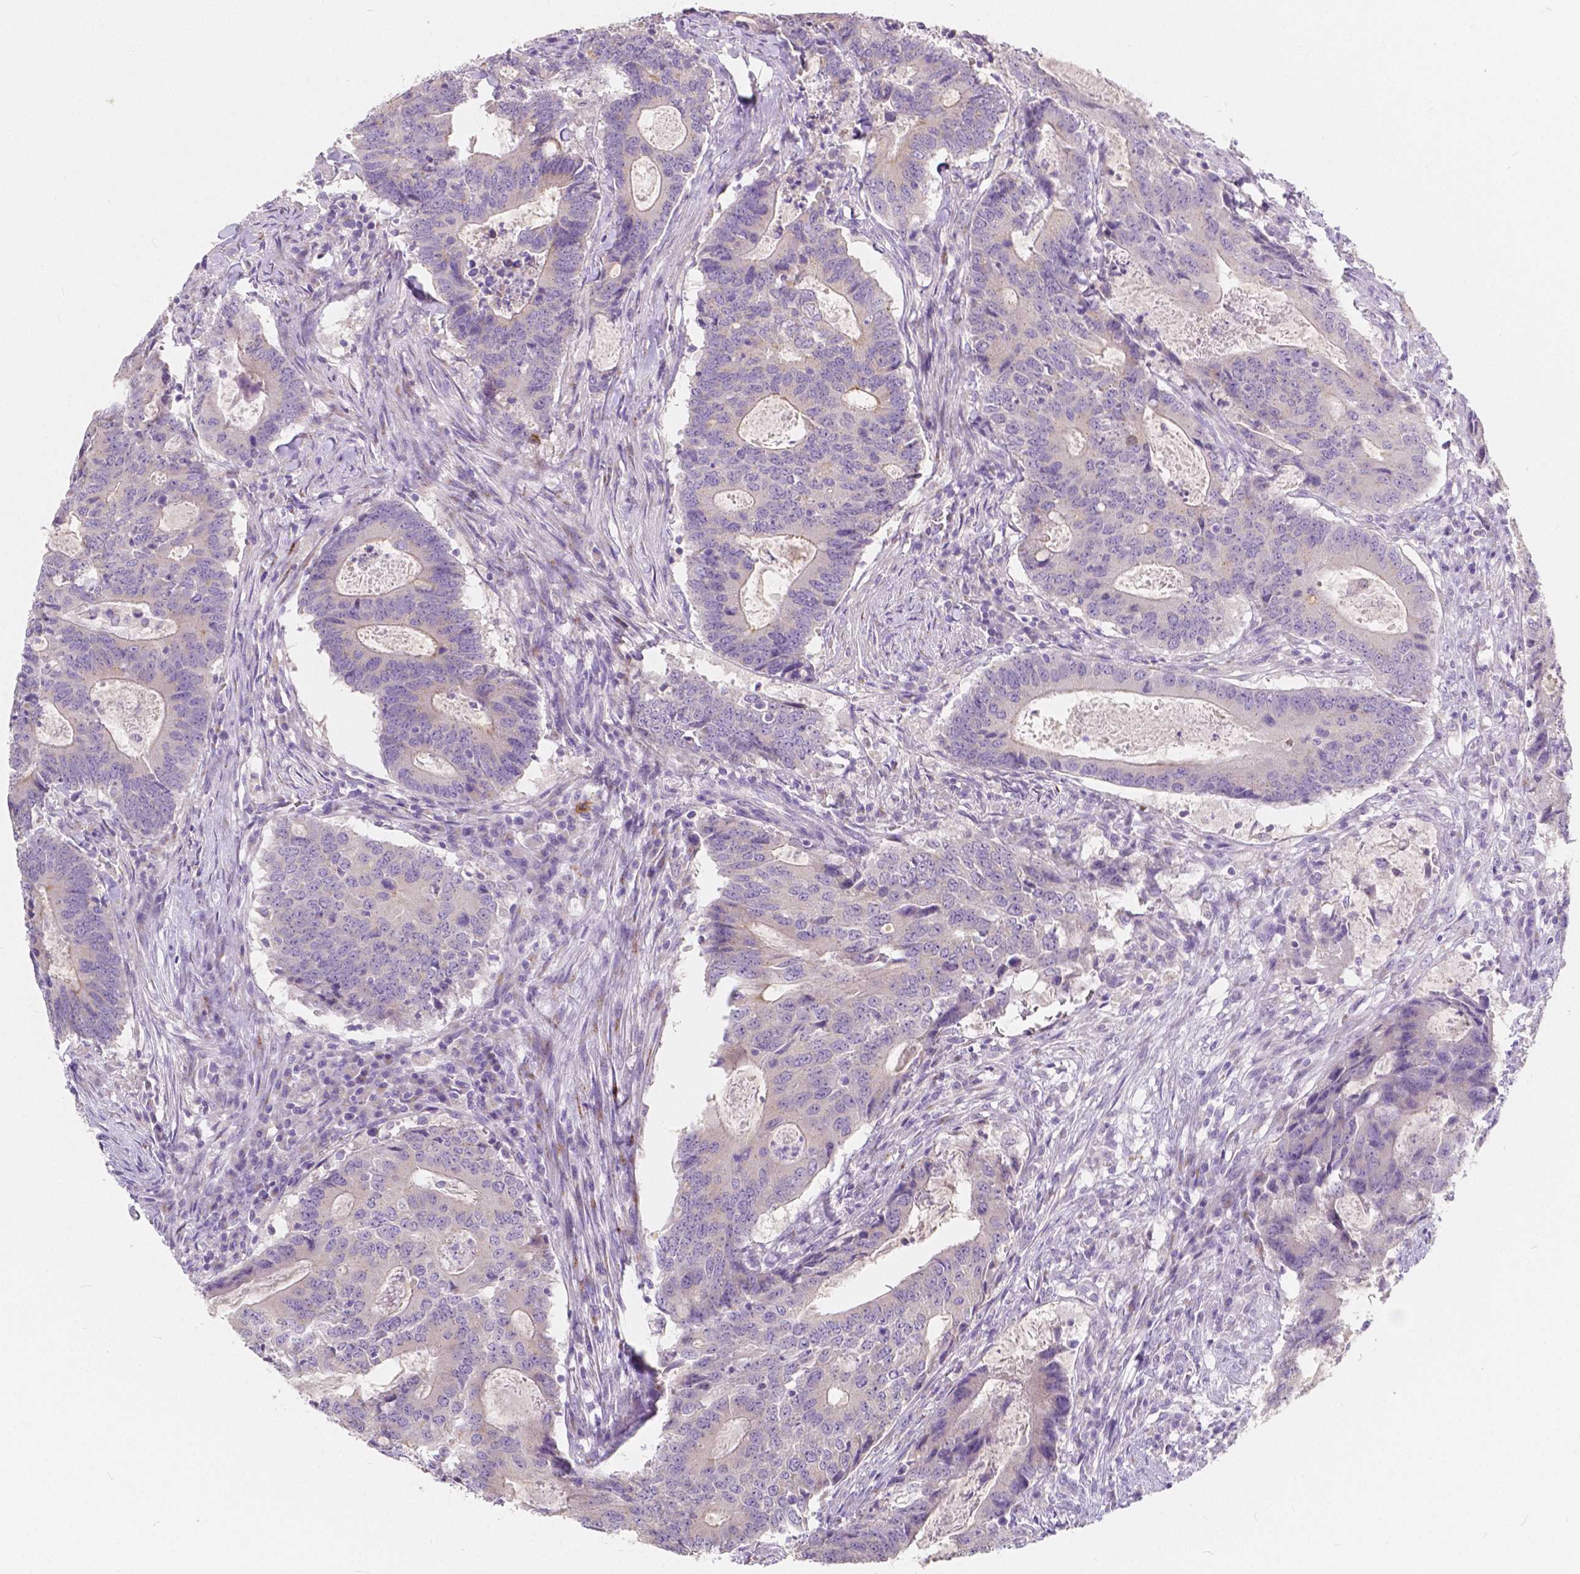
{"staining": {"intensity": "negative", "quantity": "none", "location": "none"}, "tissue": "colorectal cancer", "cell_type": "Tumor cells", "image_type": "cancer", "snomed": [{"axis": "morphology", "description": "Adenocarcinoma, NOS"}, {"axis": "topography", "description": "Colon"}], "caption": "An immunohistochemistry (IHC) image of colorectal cancer is shown. There is no staining in tumor cells of colorectal cancer.", "gene": "RNF186", "patient": {"sex": "male", "age": 67}}